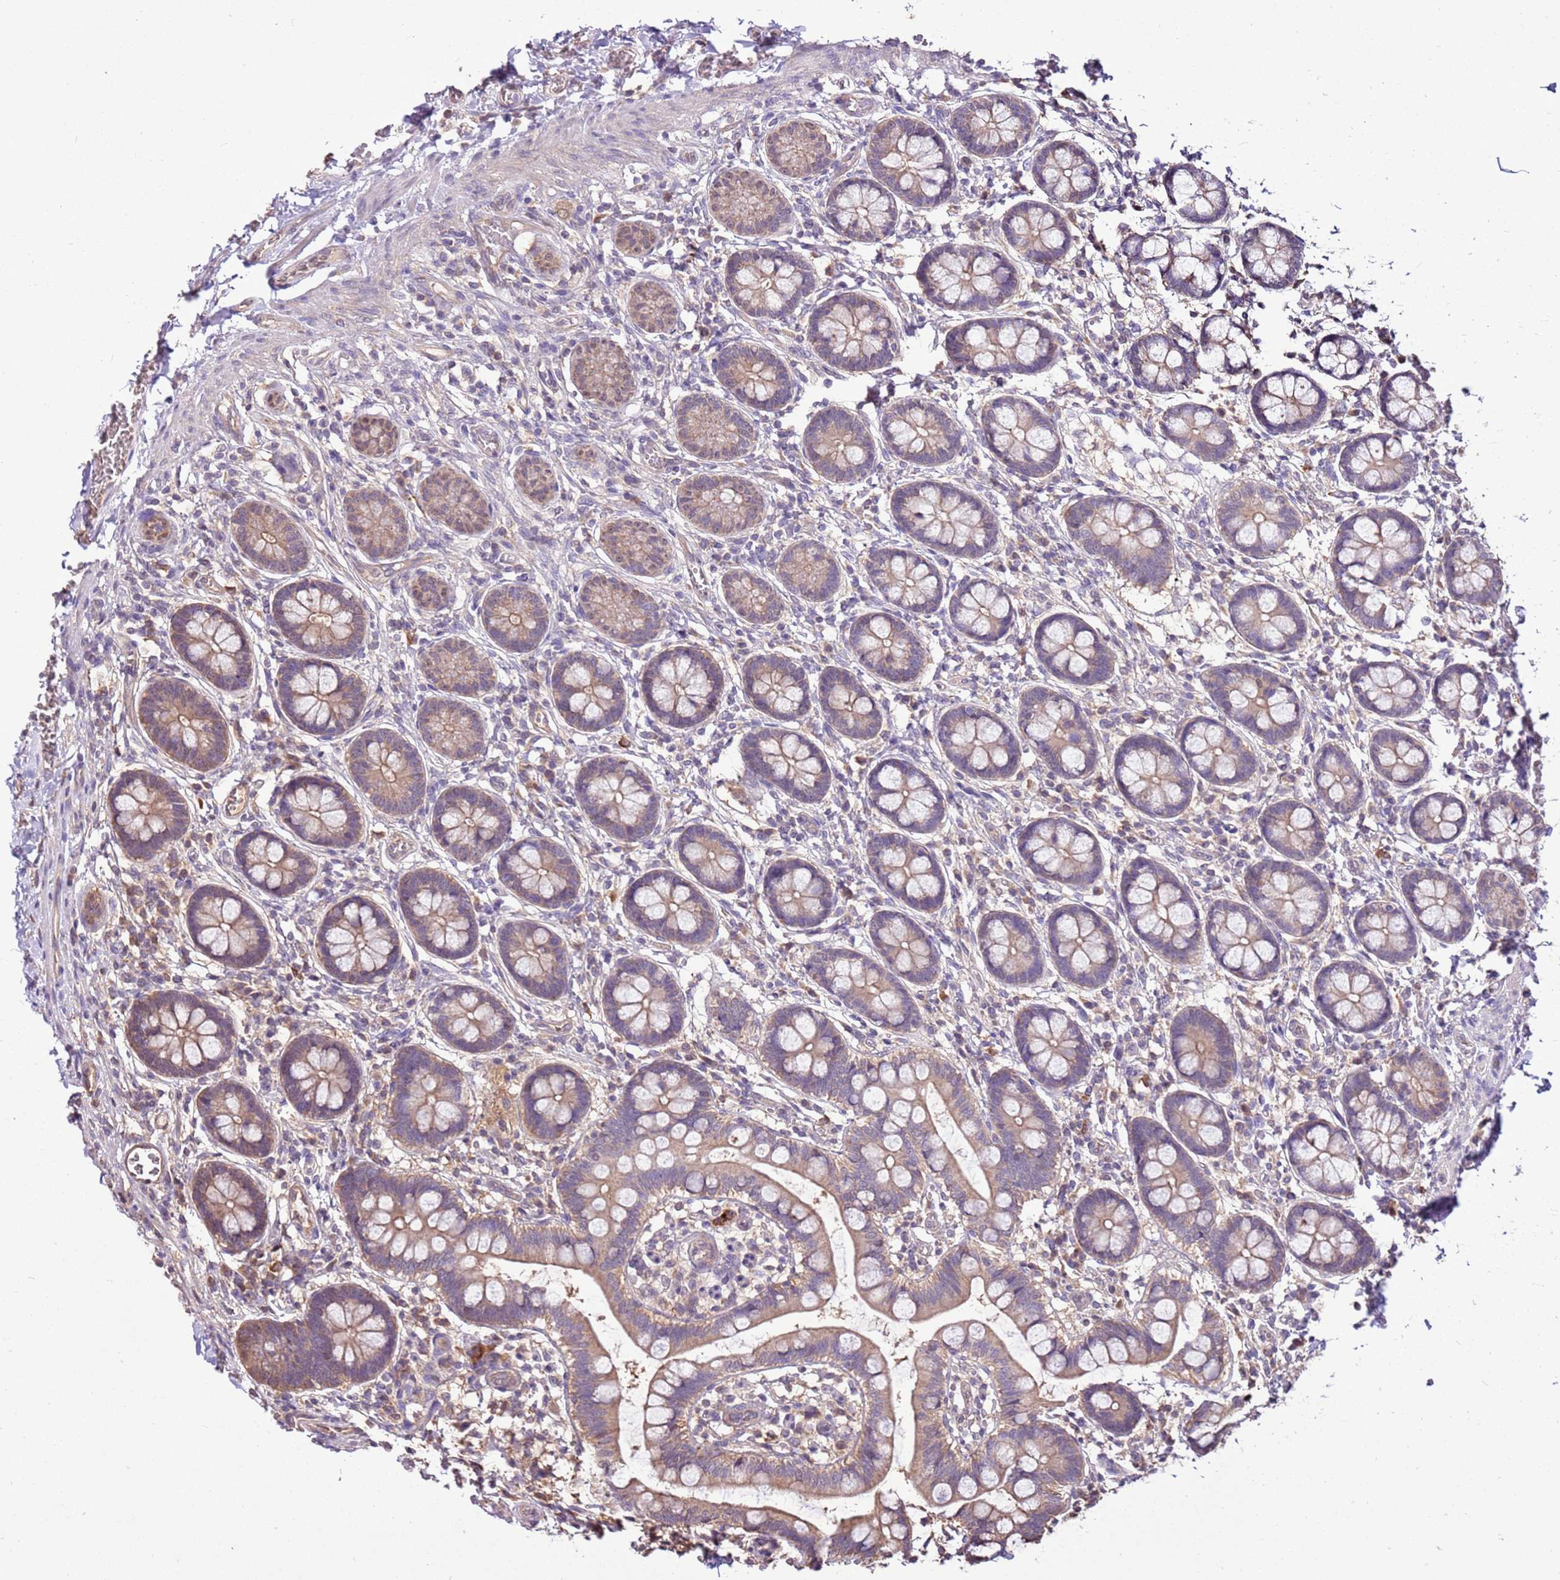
{"staining": {"intensity": "moderate", "quantity": ">75%", "location": "cytoplasmic/membranous"}, "tissue": "small intestine", "cell_type": "Glandular cells", "image_type": "normal", "snomed": [{"axis": "morphology", "description": "Normal tissue, NOS"}, {"axis": "topography", "description": "Small intestine"}], "caption": "Glandular cells demonstrate moderate cytoplasmic/membranous positivity in about >75% of cells in unremarkable small intestine.", "gene": "BBS5", "patient": {"sex": "male", "age": 52}}